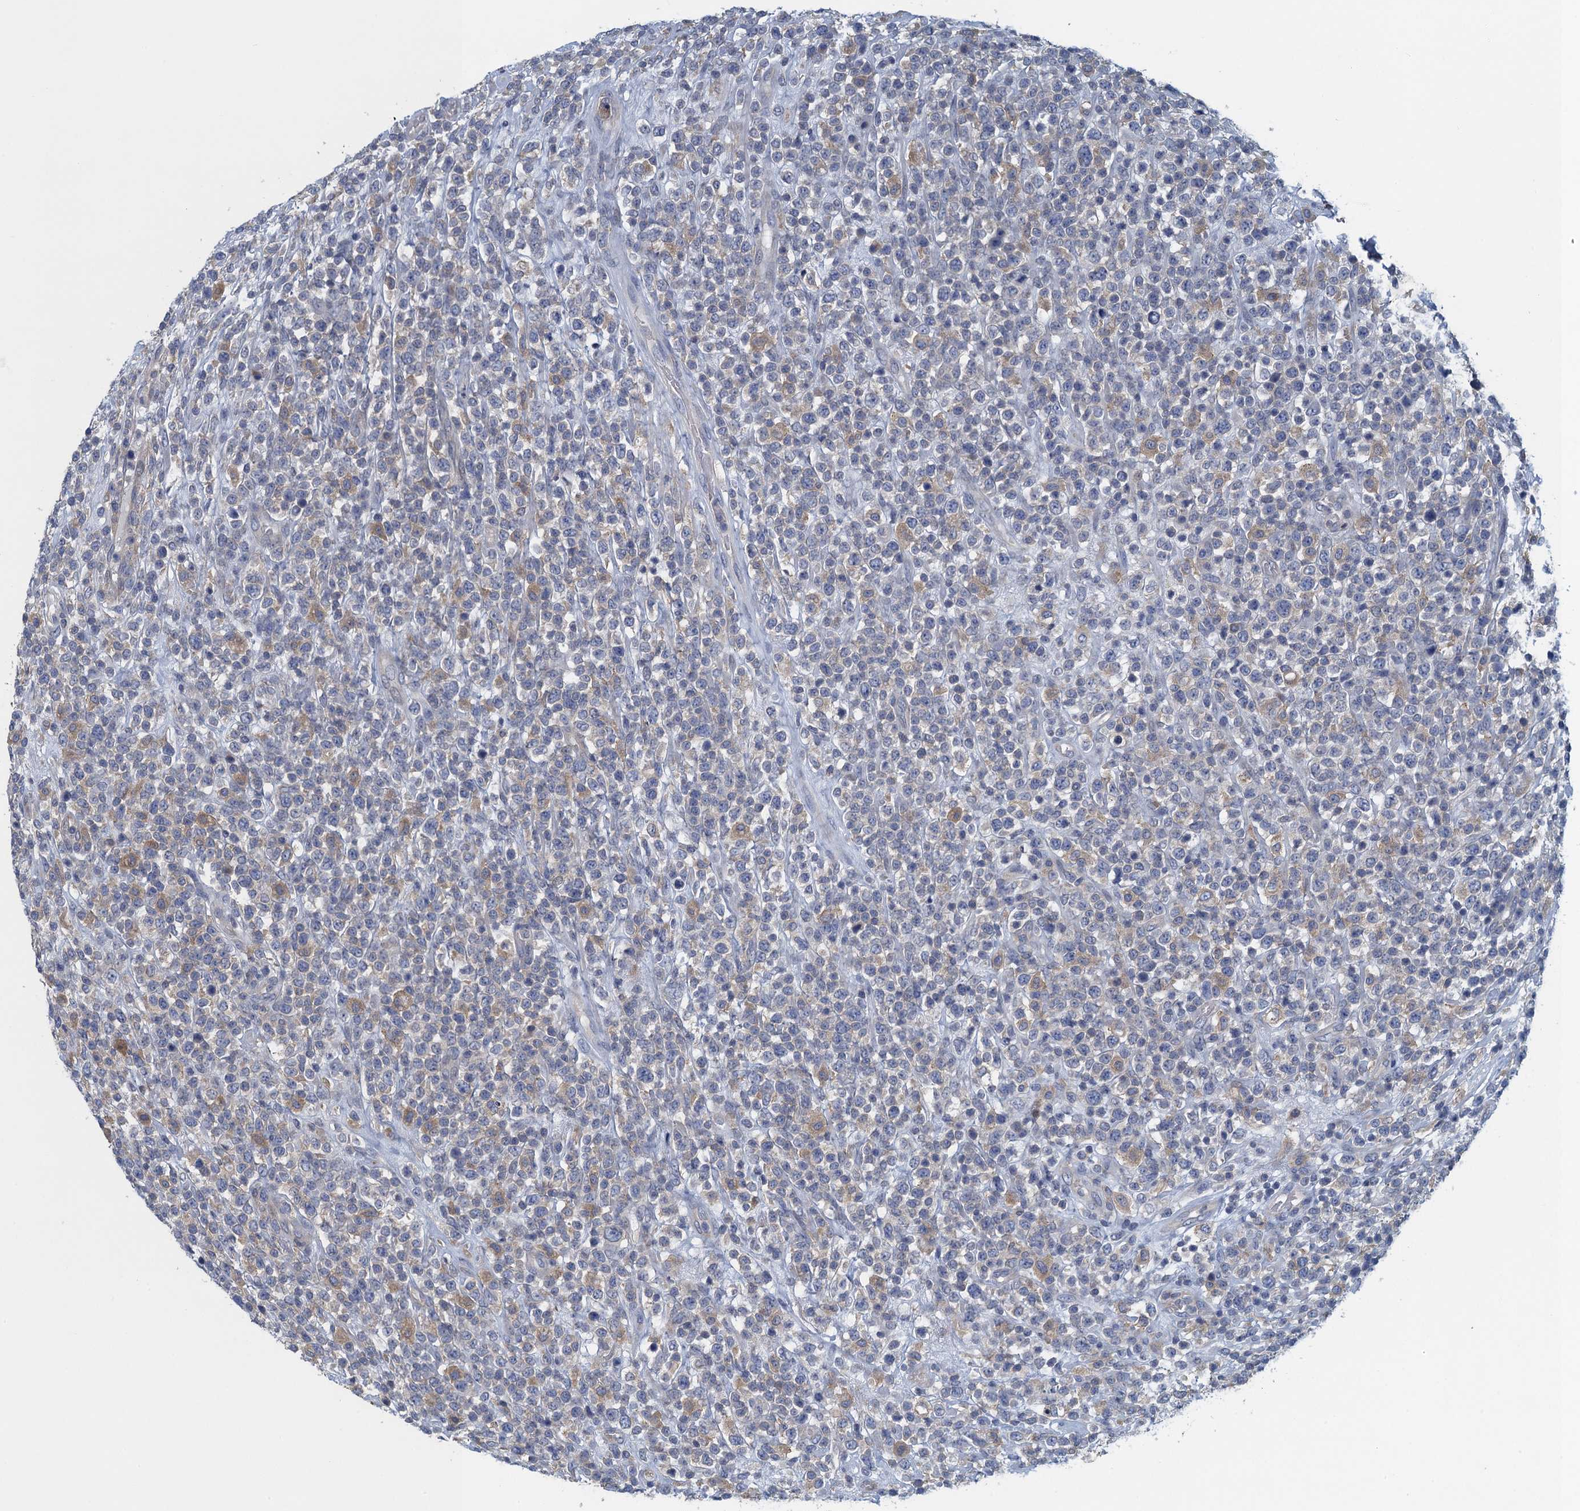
{"staining": {"intensity": "weak", "quantity": "<25%", "location": "cytoplasmic/membranous"}, "tissue": "lymphoma", "cell_type": "Tumor cells", "image_type": "cancer", "snomed": [{"axis": "morphology", "description": "Malignant lymphoma, non-Hodgkin's type, High grade"}, {"axis": "topography", "description": "Colon"}], "caption": "Tumor cells are negative for protein expression in human lymphoma.", "gene": "NCKAP1L", "patient": {"sex": "female", "age": 53}}